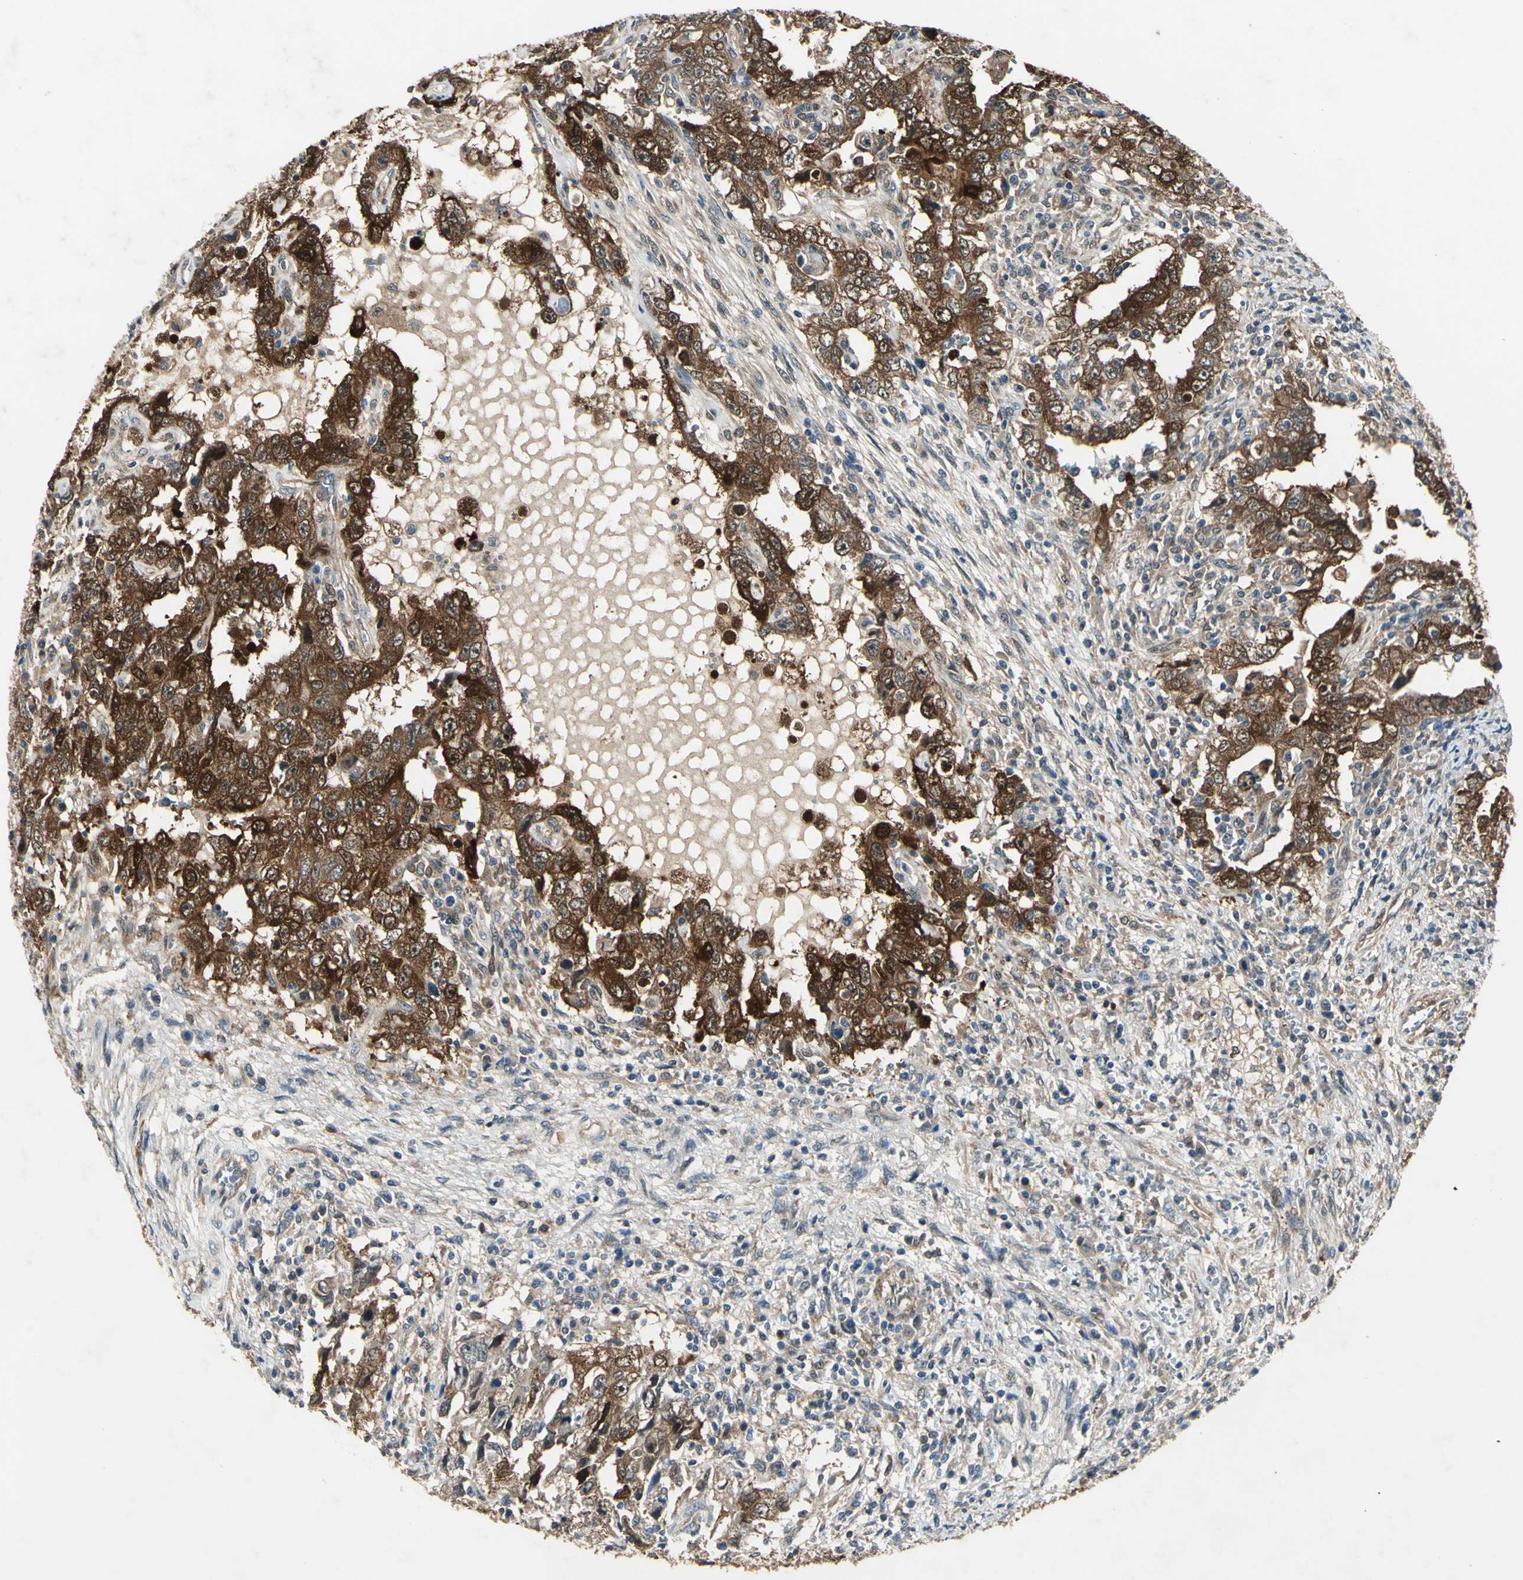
{"staining": {"intensity": "strong", "quantity": ">75%", "location": "cytoplasmic/membranous,nuclear"}, "tissue": "testis cancer", "cell_type": "Tumor cells", "image_type": "cancer", "snomed": [{"axis": "morphology", "description": "Carcinoma, Embryonal, NOS"}, {"axis": "topography", "description": "Testis"}], "caption": "Approximately >75% of tumor cells in human testis embryonal carcinoma reveal strong cytoplasmic/membranous and nuclear protein staining as visualized by brown immunohistochemical staining.", "gene": "RRM2B", "patient": {"sex": "male", "age": 26}}